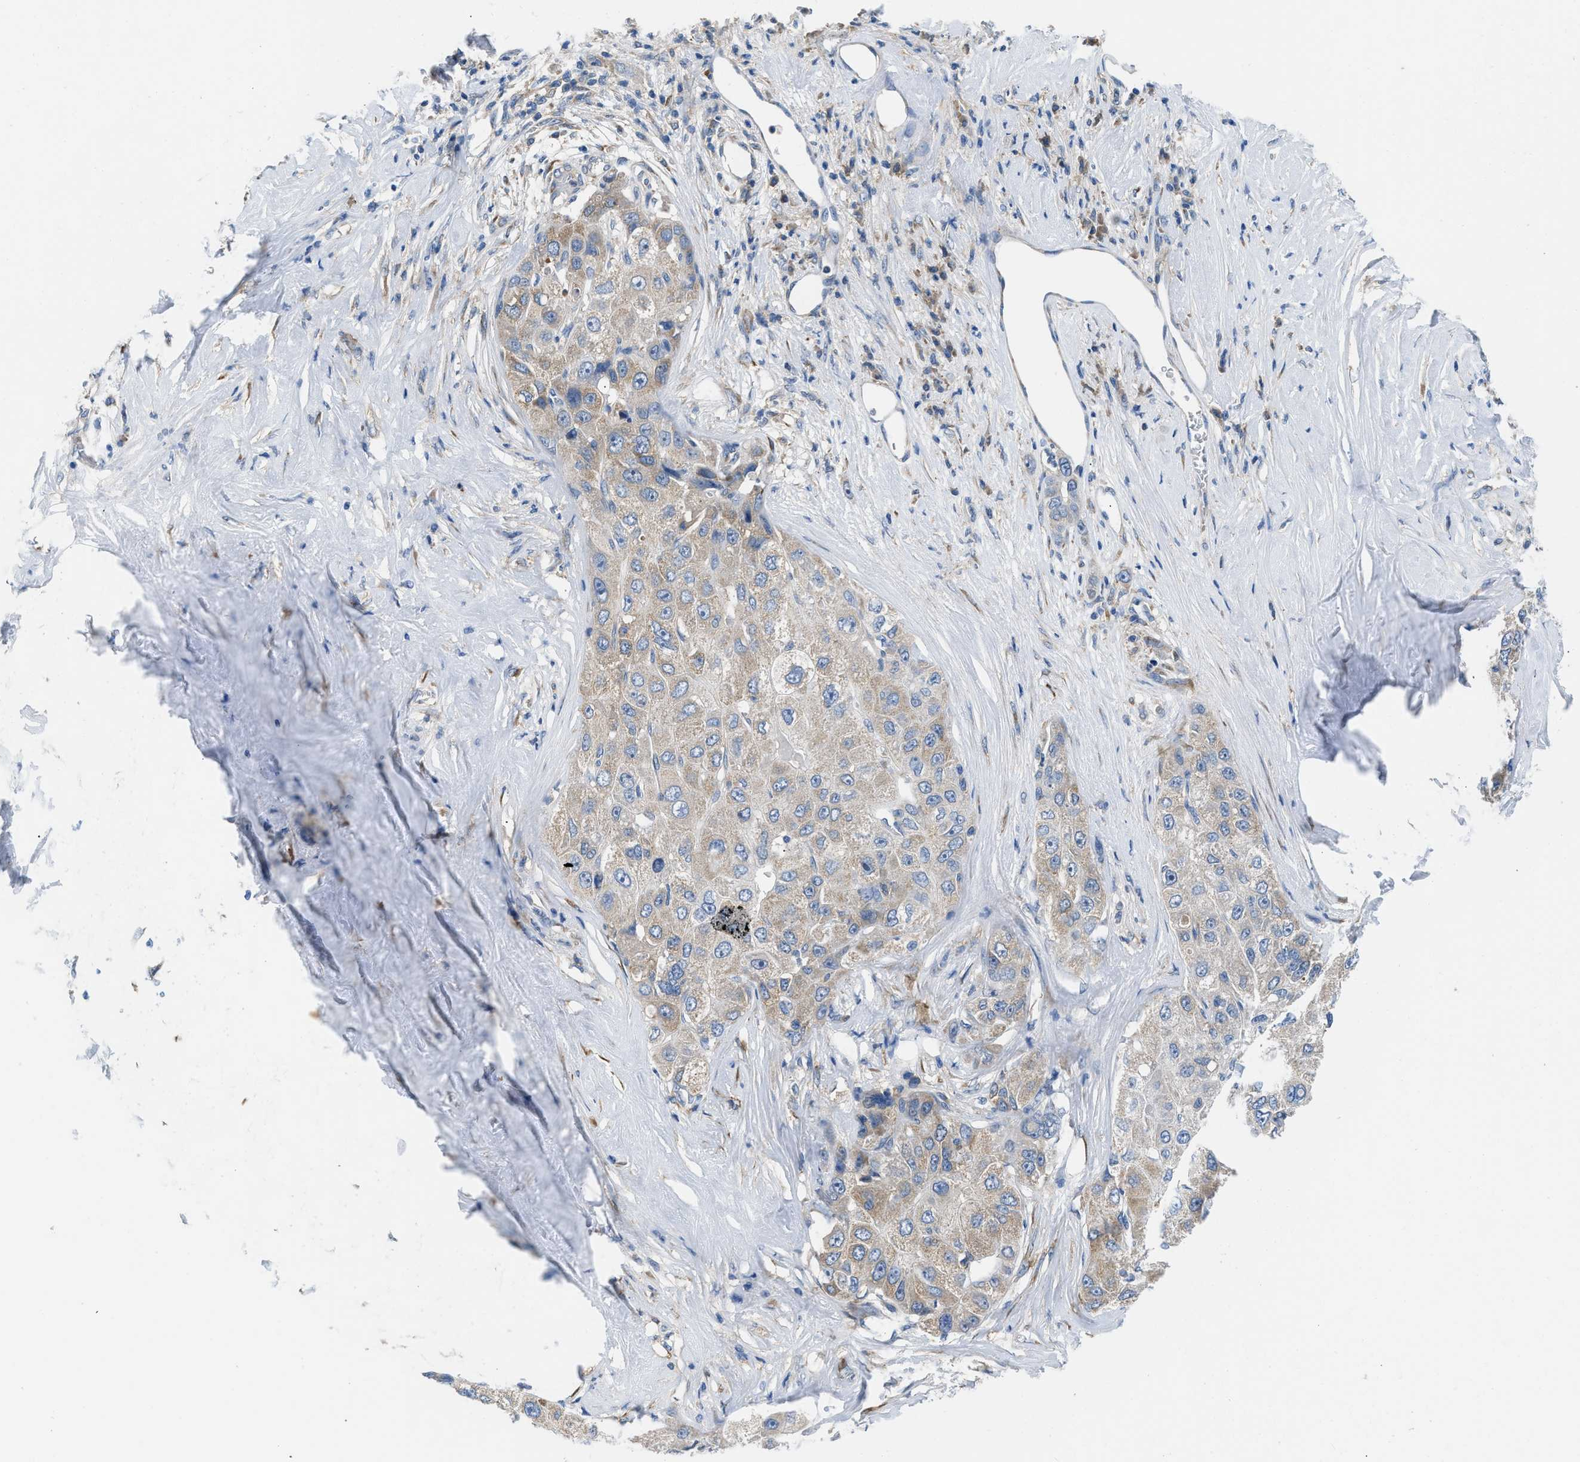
{"staining": {"intensity": "weak", "quantity": ">75%", "location": "cytoplasmic/membranous"}, "tissue": "liver cancer", "cell_type": "Tumor cells", "image_type": "cancer", "snomed": [{"axis": "morphology", "description": "Carcinoma, Hepatocellular, NOS"}, {"axis": "topography", "description": "Liver"}], "caption": "Protein expression analysis of human liver cancer (hepatocellular carcinoma) reveals weak cytoplasmic/membranous positivity in approximately >75% of tumor cells. (Brightfield microscopy of DAB IHC at high magnification).", "gene": "BNC2", "patient": {"sex": "male", "age": 80}}